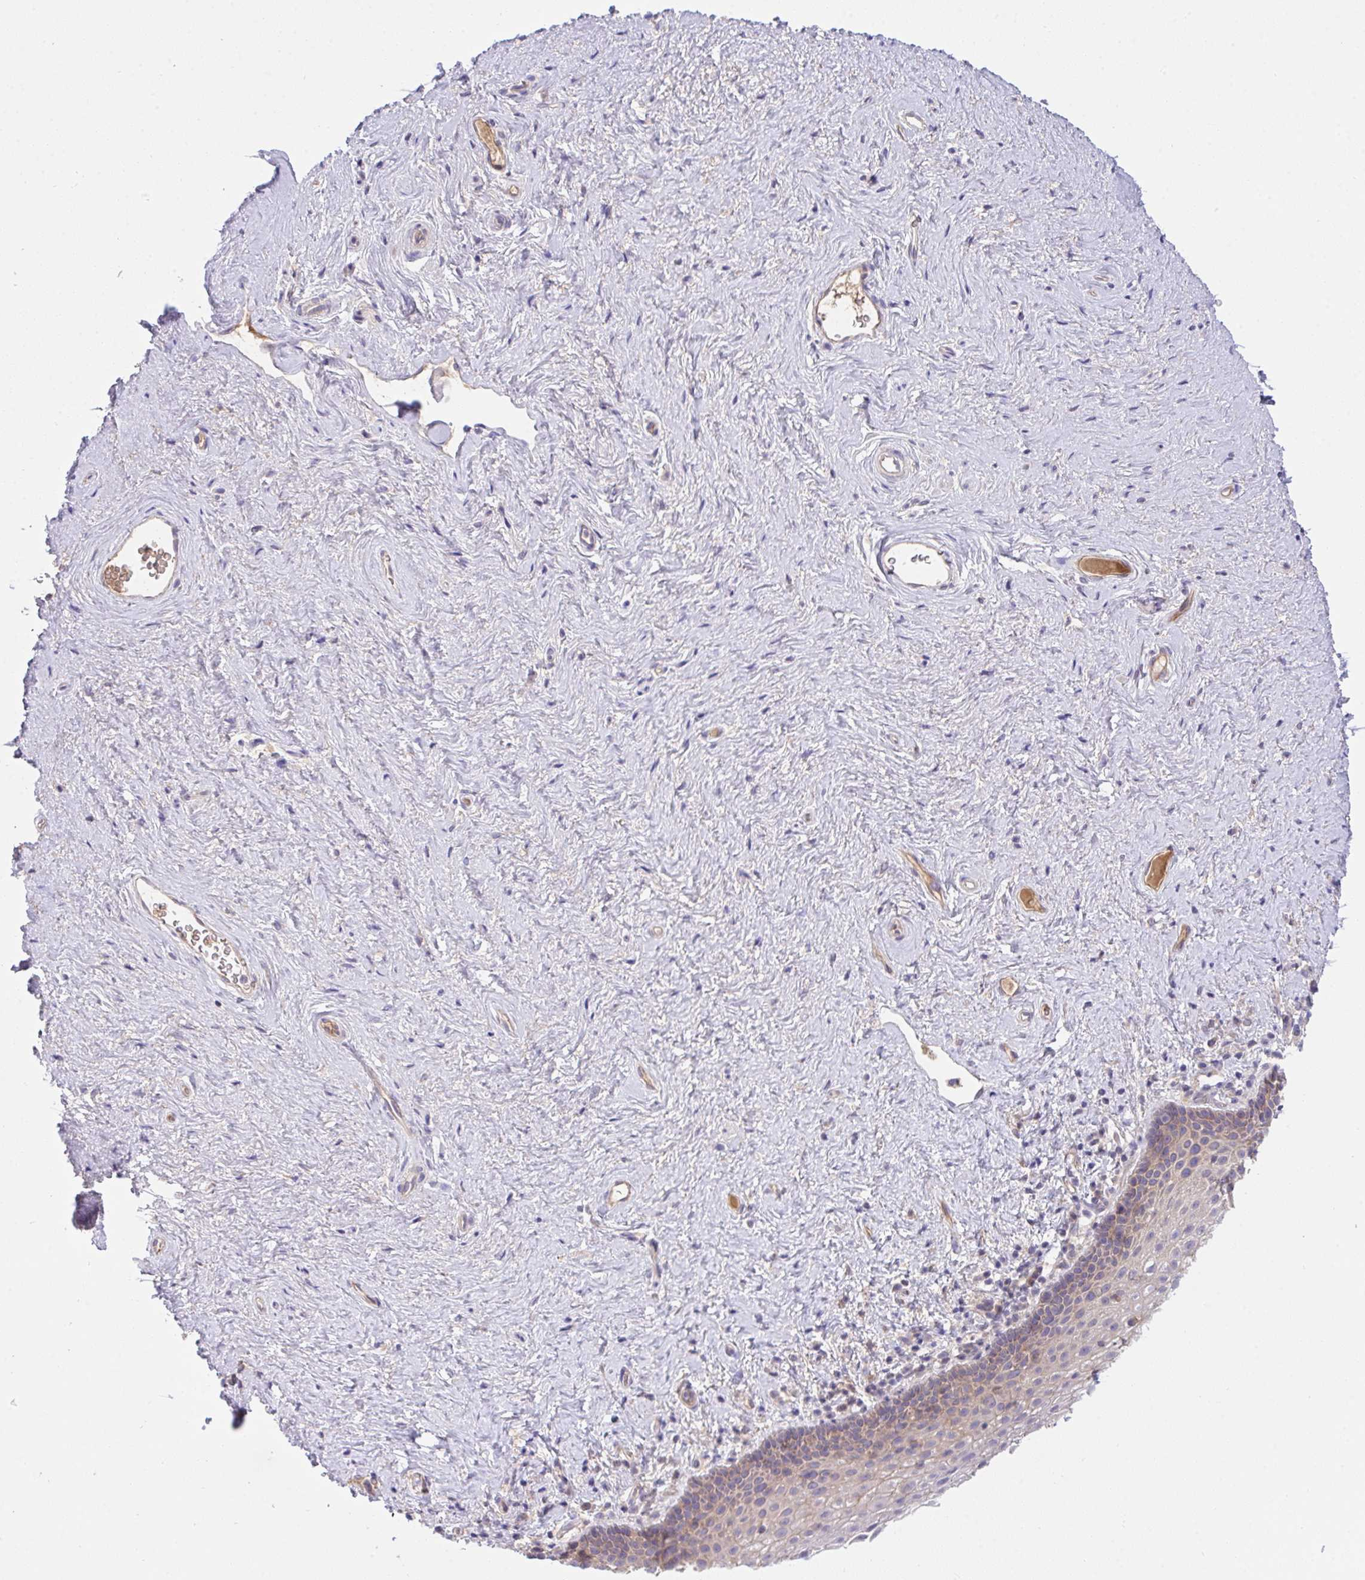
{"staining": {"intensity": "moderate", "quantity": "<25%", "location": "cytoplasmic/membranous"}, "tissue": "vagina", "cell_type": "Squamous epithelial cells", "image_type": "normal", "snomed": [{"axis": "morphology", "description": "Normal tissue, NOS"}, {"axis": "topography", "description": "Vagina"}], "caption": "A high-resolution histopathology image shows immunohistochemistry (IHC) staining of unremarkable vagina, which exhibits moderate cytoplasmic/membranous staining in approximately <25% of squamous epithelial cells. (DAB IHC with brightfield microscopy, high magnification).", "gene": "ZNF581", "patient": {"sex": "female", "age": 61}}